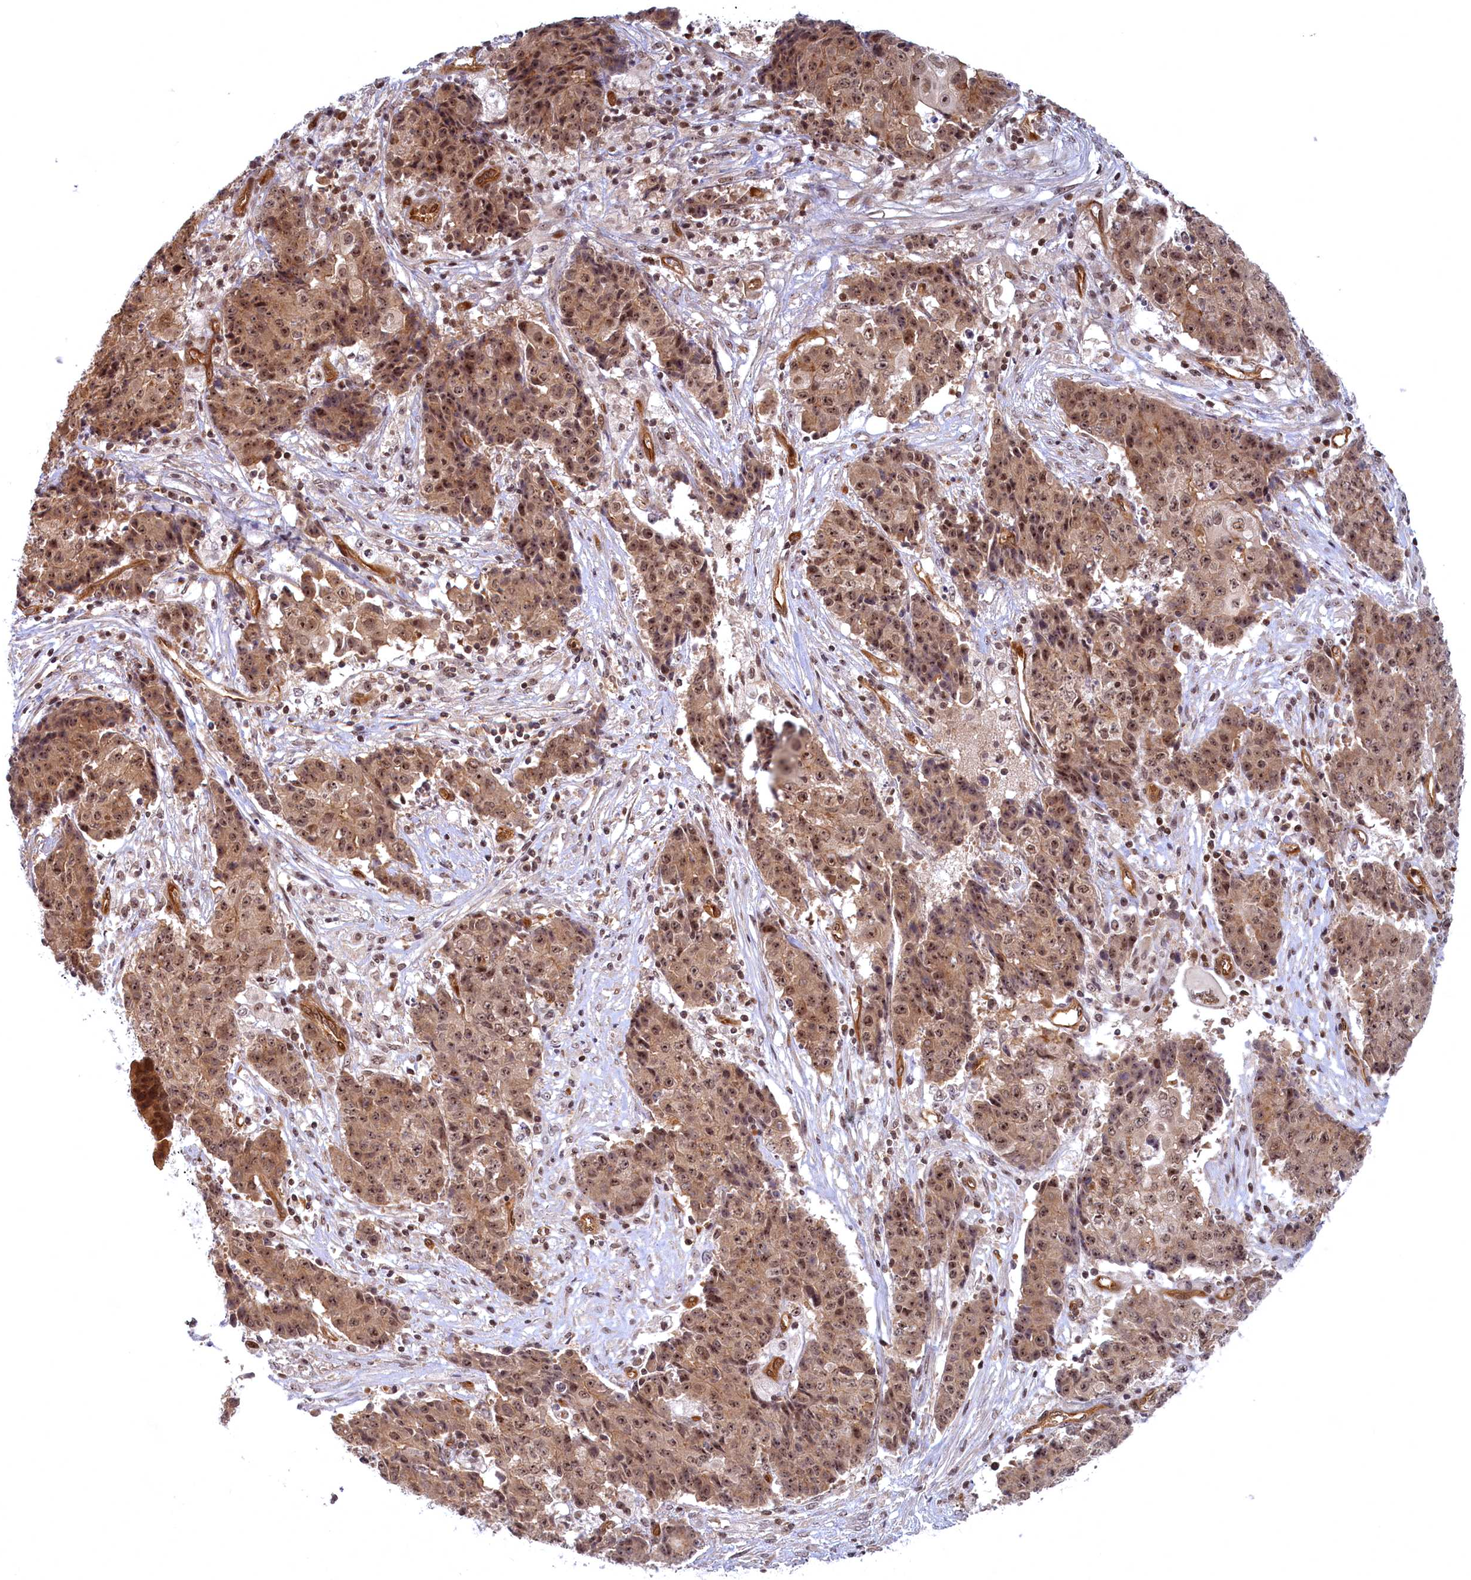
{"staining": {"intensity": "moderate", "quantity": ">75%", "location": "cytoplasmic/membranous,nuclear"}, "tissue": "ovarian cancer", "cell_type": "Tumor cells", "image_type": "cancer", "snomed": [{"axis": "morphology", "description": "Carcinoma, endometroid"}, {"axis": "topography", "description": "Ovary"}], "caption": "Protein expression by immunohistochemistry displays moderate cytoplasmic/membranous and nuclear positivity in approximately >75% of tumor cells in endometroid carcinoma (ovarian).", "gene": "SNRK", "patient": {"sex": "female", "age": 42}}